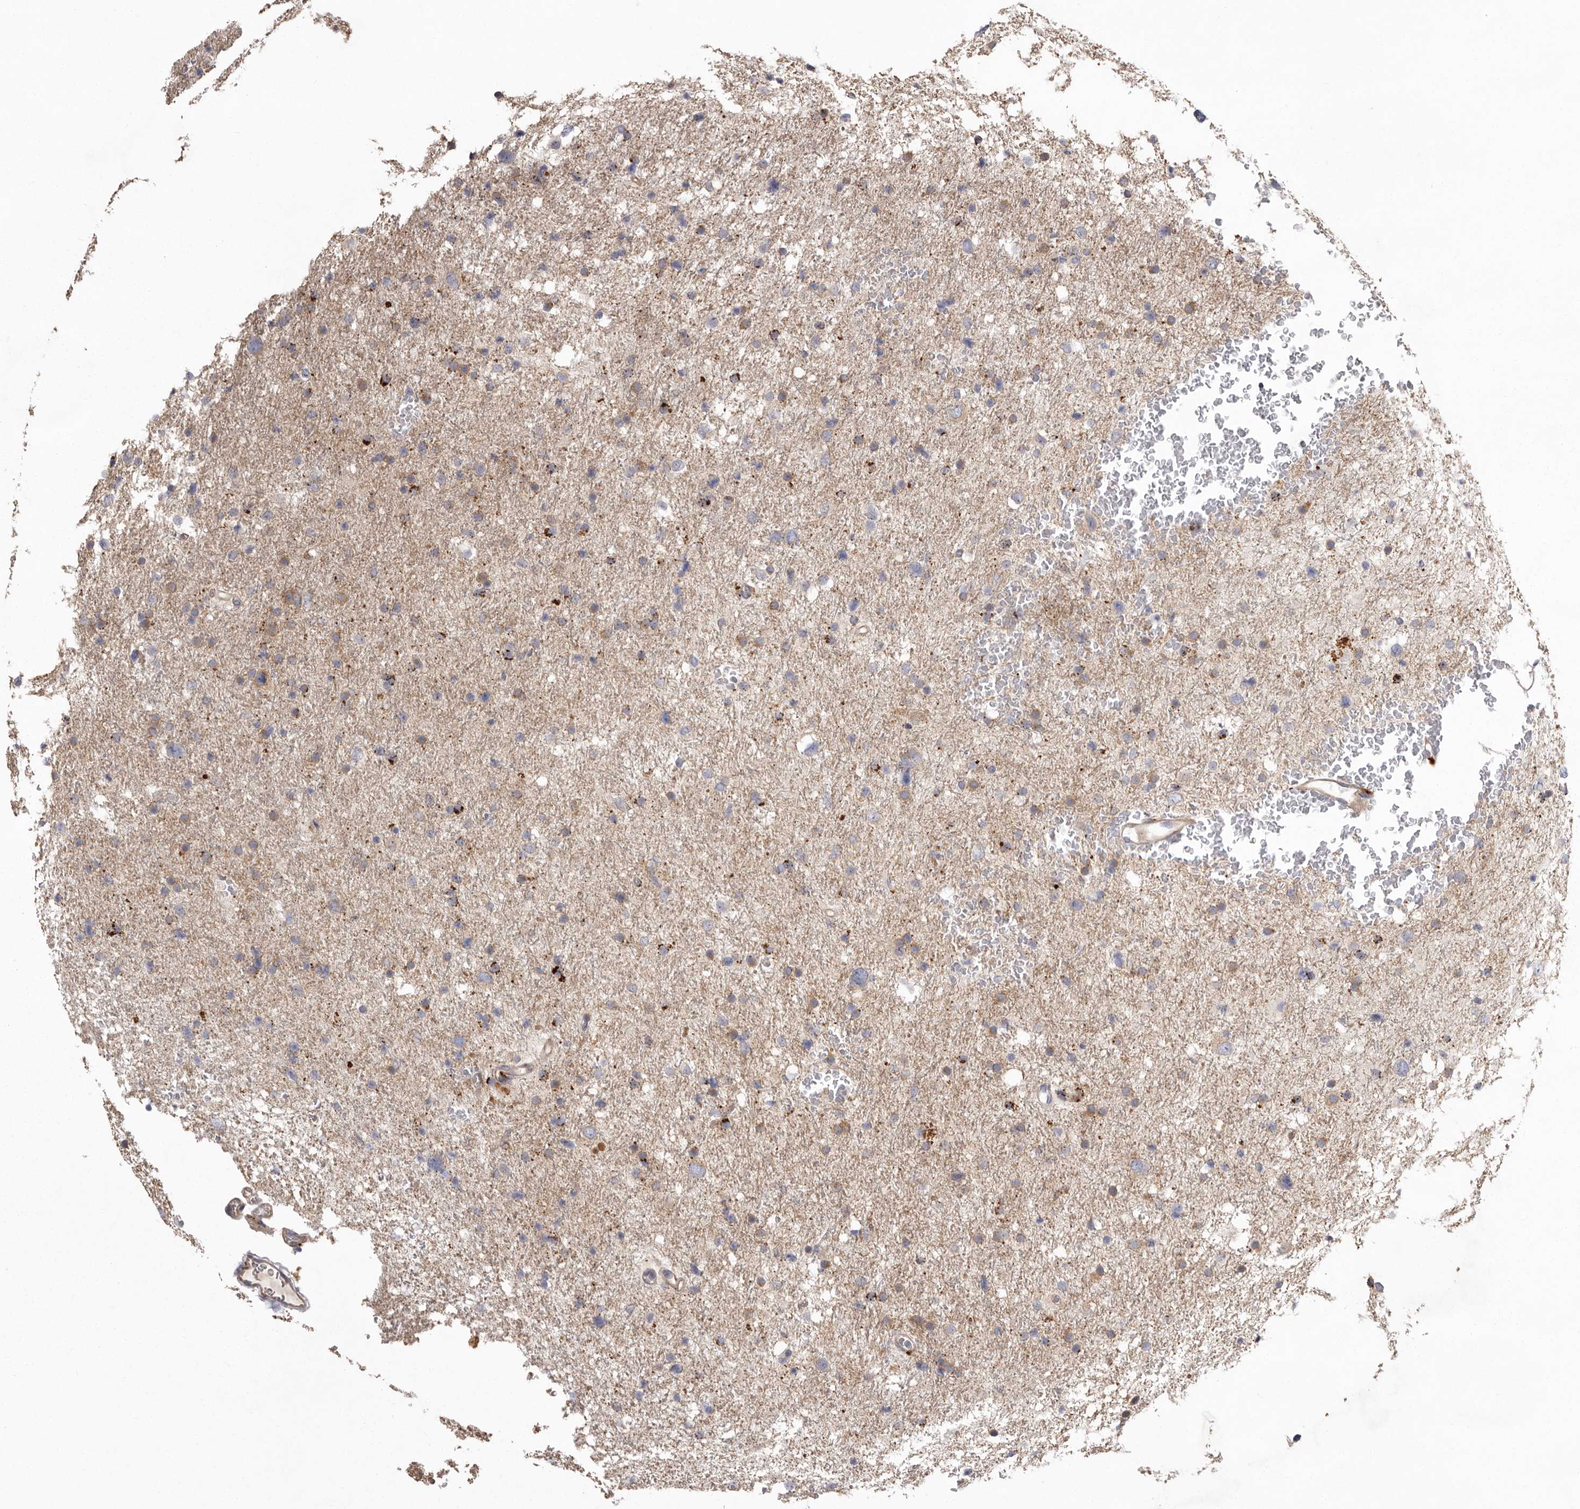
{"staining": {"intensity": "weak", "quantity": "25%-75%", "location": "cytoplasmic/membranous"}, "tissue": "glioma", "cell_type": "Tumor cells", "image_type": "cancer", "snomed": [{"axis": "morphology", "description": "Glioma, malignant, Low grade"}, {"axis": "topography", "description": "Brain"}], "caption": "Immunohistochemical staining of malignant low-grade glioma shows low levels of weak cytoplasmic/membranous staining in approximately 25%-75% of tumor cells.", "gene": "WDR47", "patient": {"sex": "female", "age": 37}}